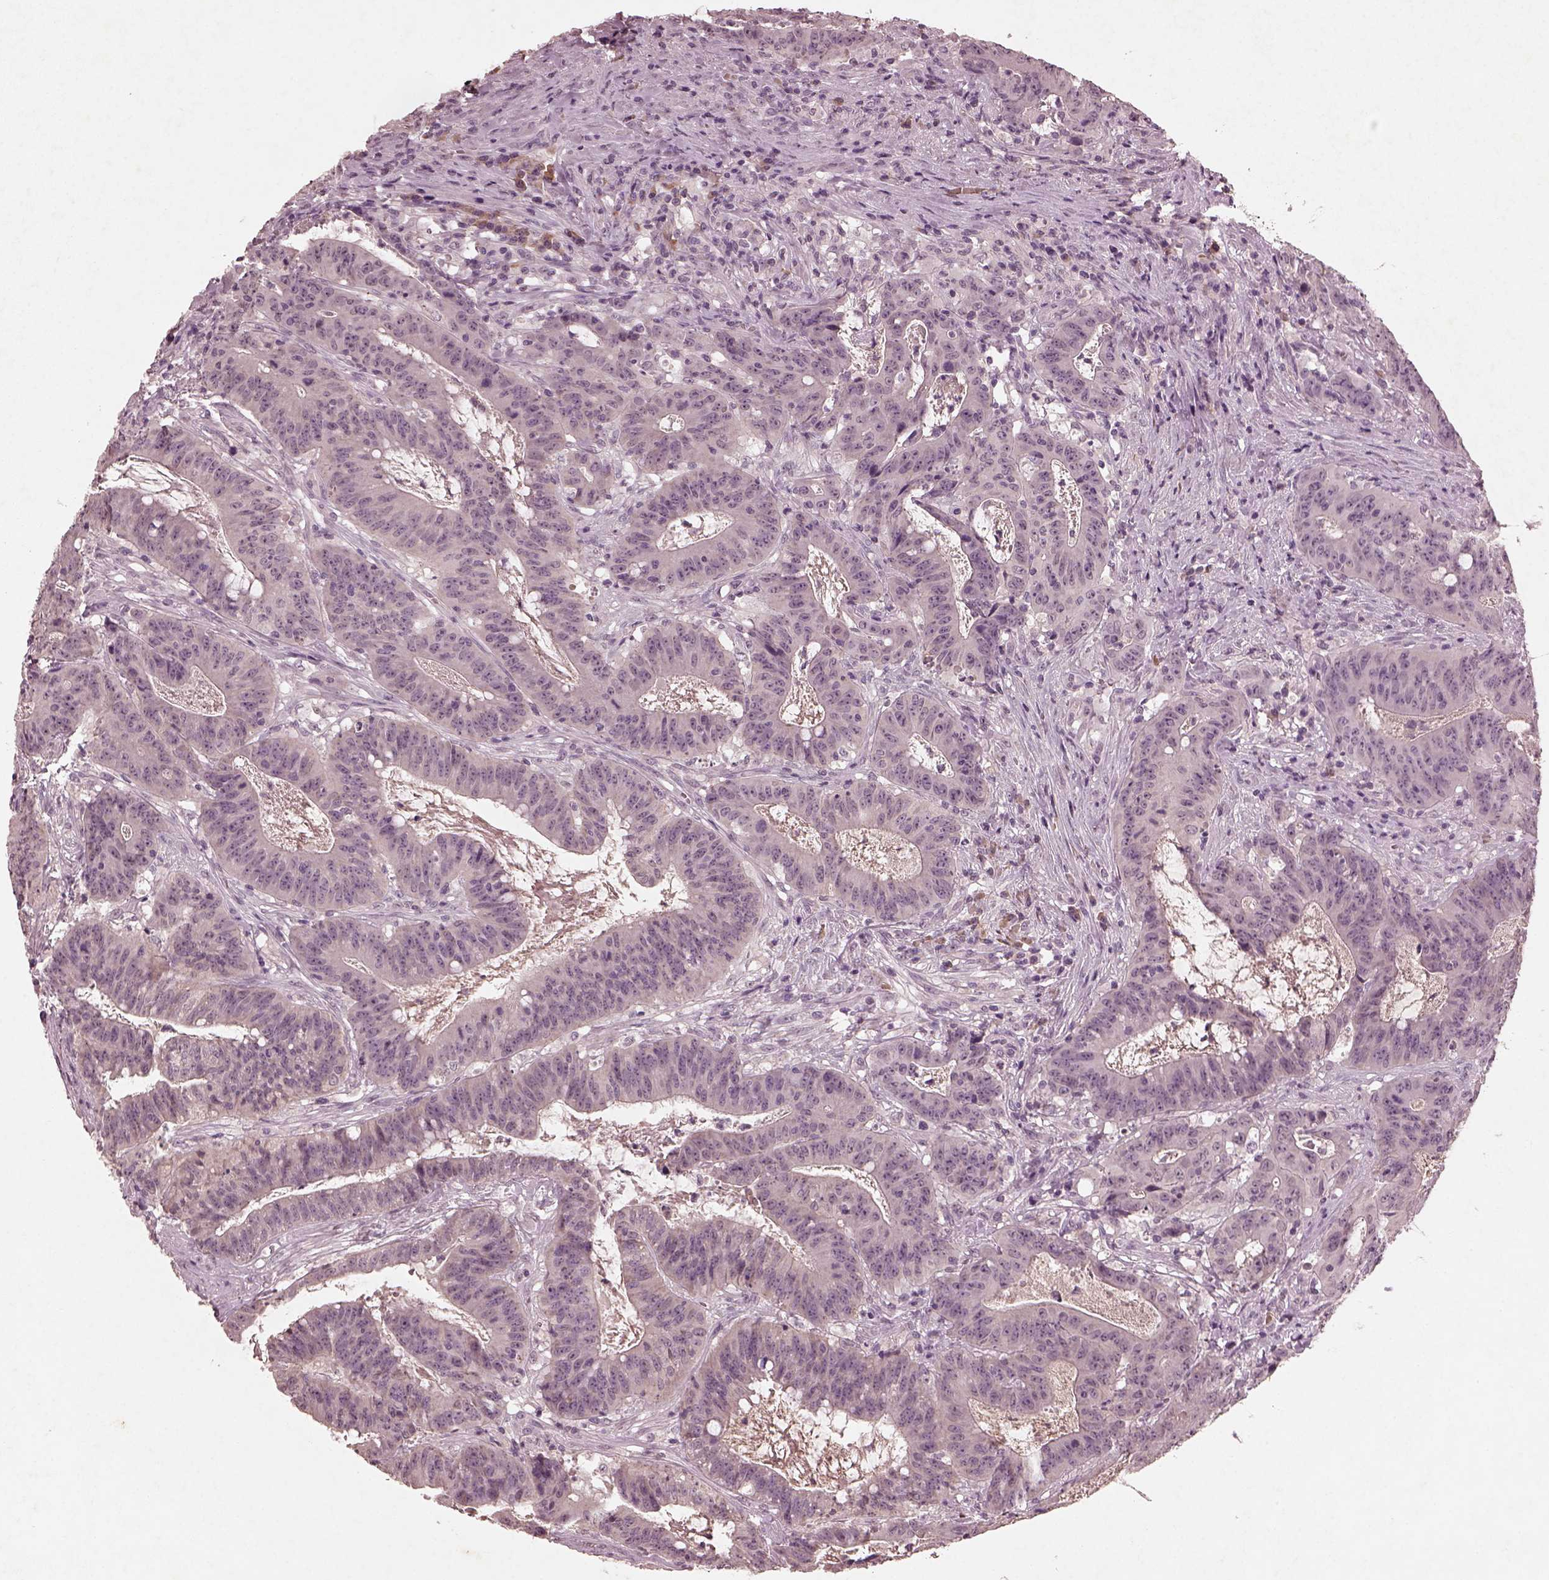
{"staining": {"intensity": "negative", "quantity": "none", "location": "none"}, "tissue": "colorectal cancer", "cell_type": "Tumor cells", "image_type": "cancer", "snomed": [{"axis": "morphology", "description": "Adenocarcinoma, NOS"}, {"axis": "topography", "description": "Colon"}], "caption": "Immunohistochemistry of colorectal cancer (adenocarcinoma) shows no positivity in tumor cells.", "gene": "FRRS1L", "patient": {"sex": "male", "age": 33}}